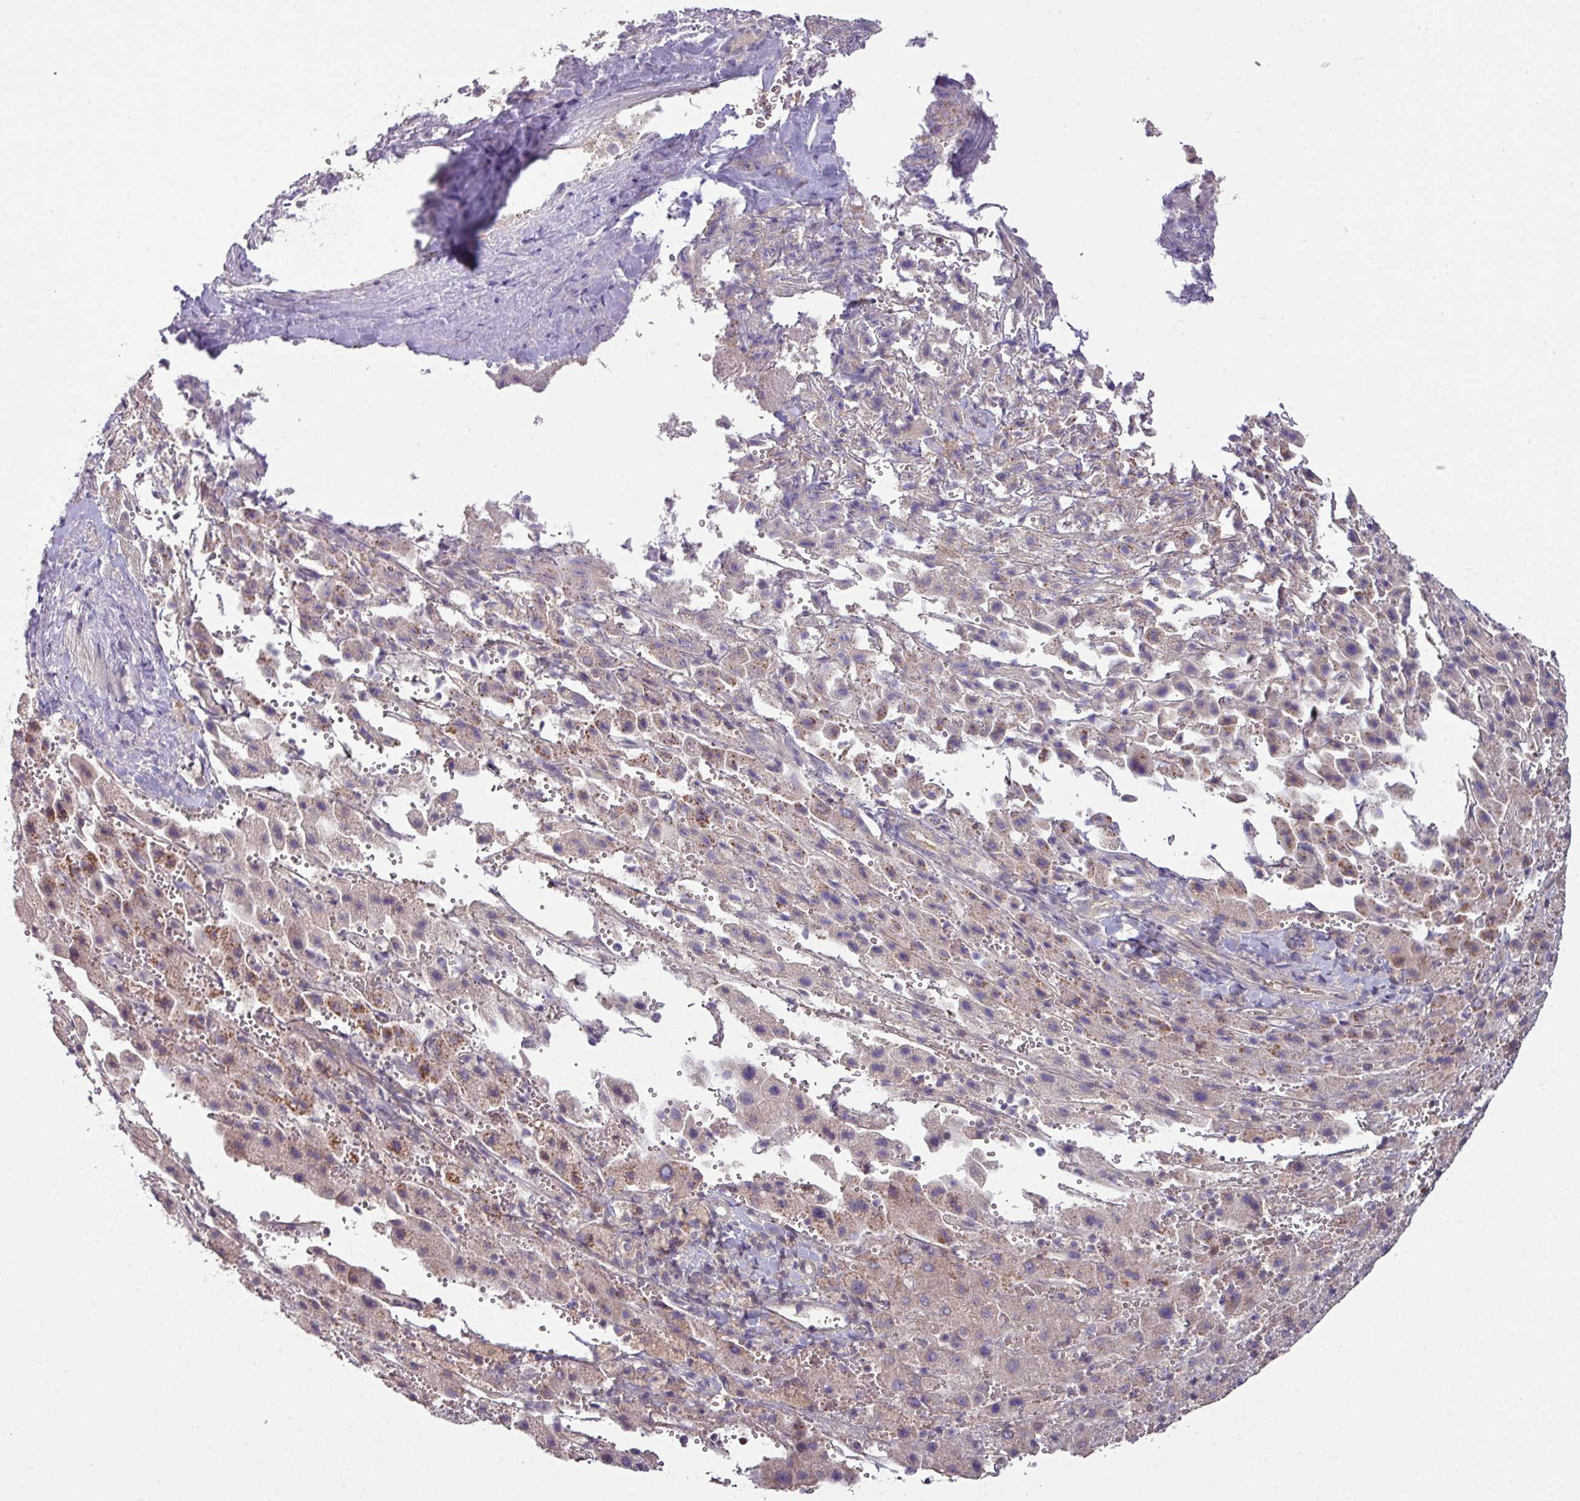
{"staining": {"intensity": "negative", "quantity": "none", "location": "none"}, "tissue": "liver cancer", "cell_type": "Tumor cells", "image_type": "cancer", "snomed": [{"axis": "morphology", "description": "Carcinoma, Hepatocellular, NOS"}, {"axis": "topography", "description": "Liver"}], "caption": "This is an IHC histopathology image of human liver cancer (hepatocellular carcinoma). There is no staining in tumor cells.", "gene": "SLAMF6", "patient": {"sex": "female", "age": 58}}